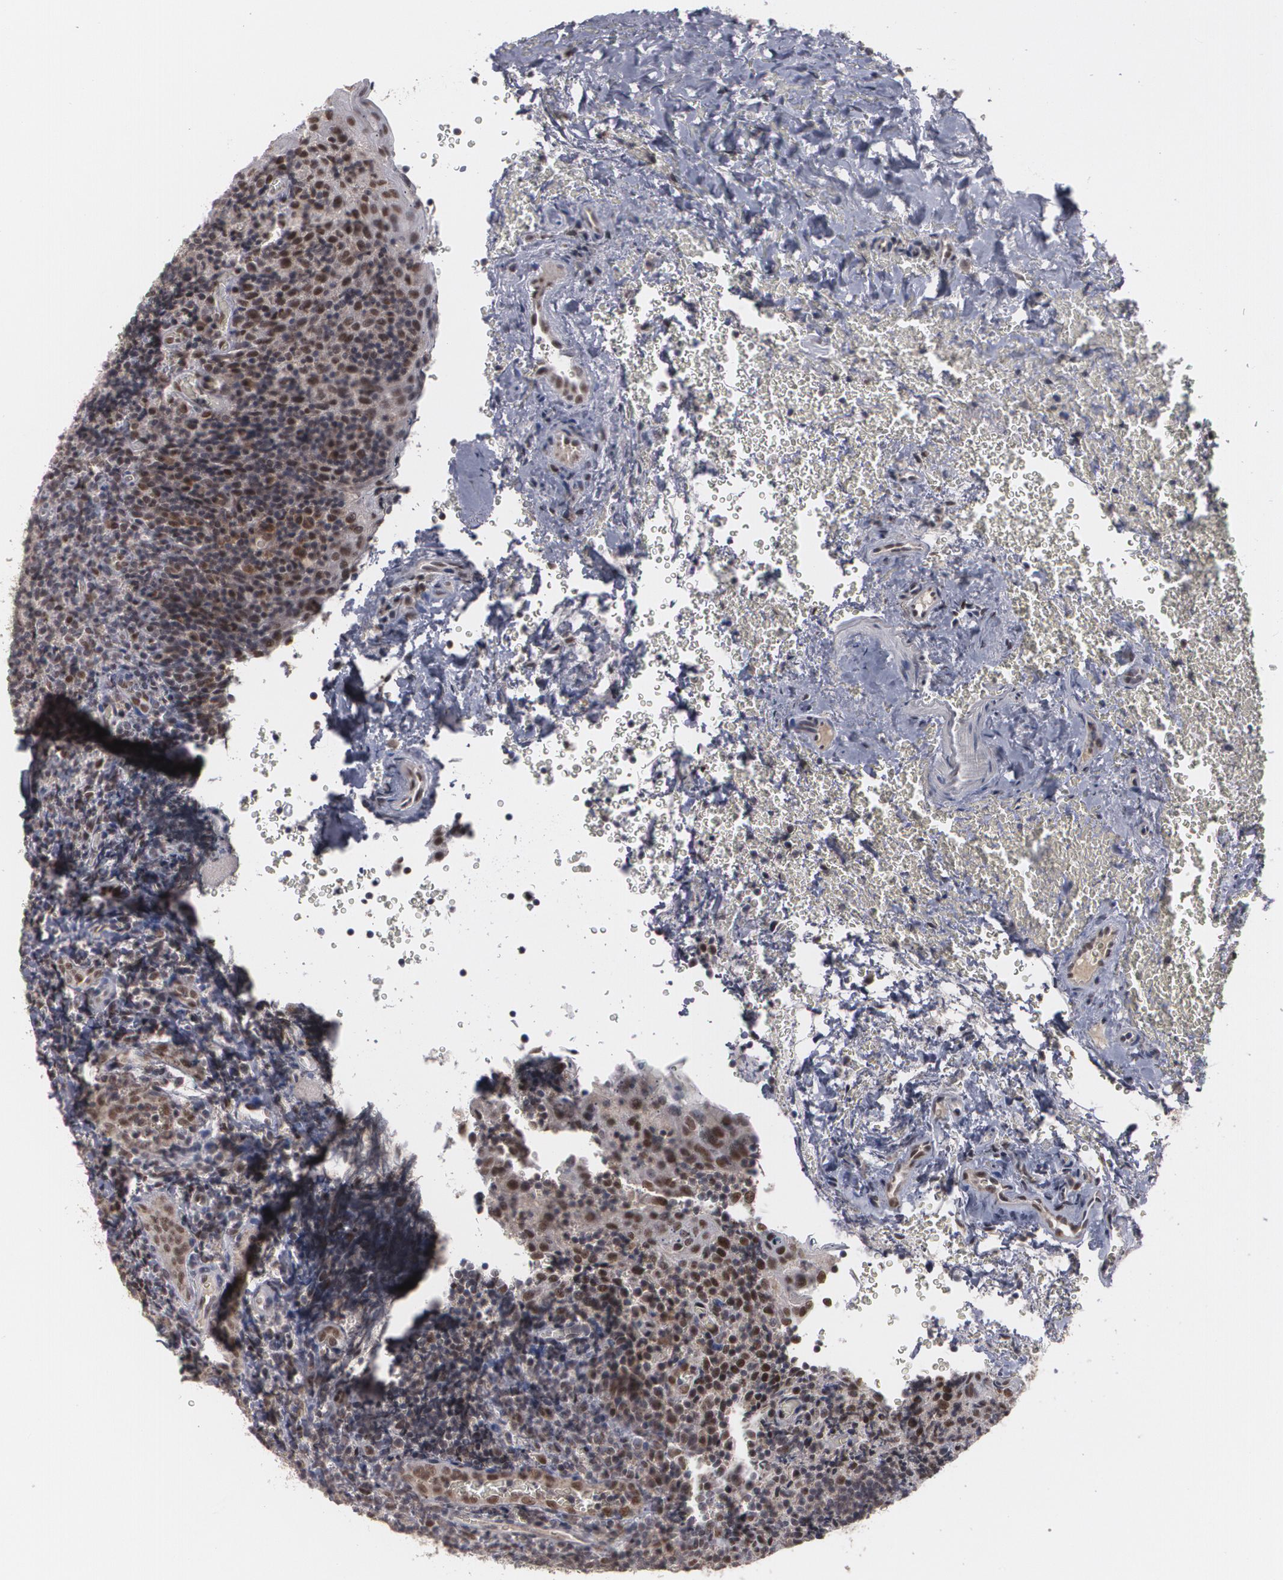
{"staining": {"intensity": "moderate", "quantity": ">75%", "location": "nuclear"}, "tissue": "tonsil", "cell_type": "Germinal center cells", "image_type": "normal", "snomed": [{"axis": "morphology", "description": "Normal tissue, NOS"}, {"axis": "topography", "description": "Tonsil"}], "caption": "An IHC image of unremarkable tissue is shown. Protein staining in brown highlights moderate nuclear positivity in tonsil within germinal center cells. (Stains: DAB in brown, nuclei in blue, Microscopy: brightfield microscopy at high magnification).", "gene": "INTS6L", "patient": {"sex": "male", "age": 20}}